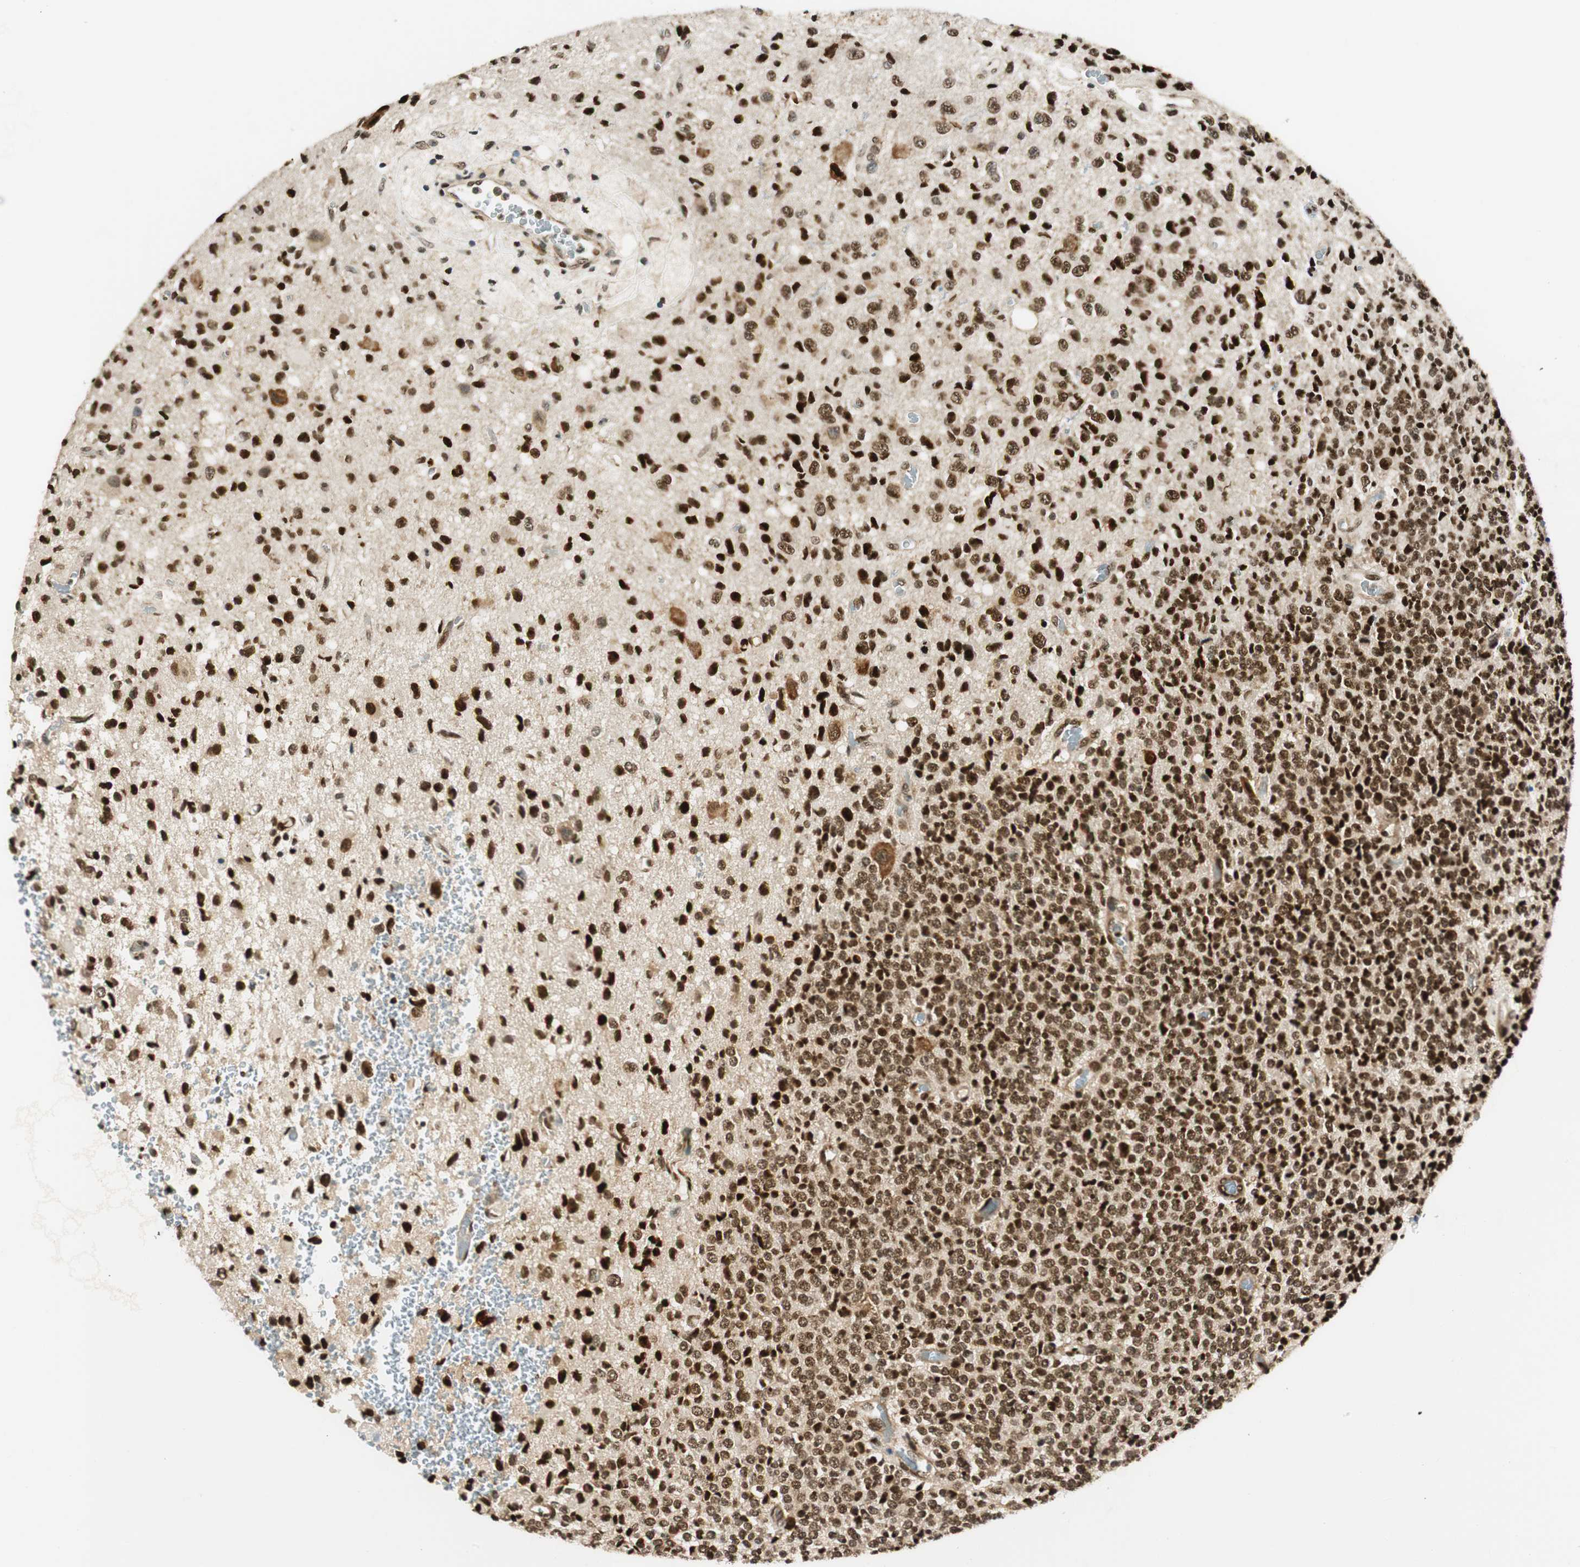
{"staining": {"intensity": "strong", "quantity": ">75%", "location": "nuclear"}, "tissue": "glioma", "cell_type": "Tumor cells", "image_type": "cancer", "snomed": [{"axis": "morphology", "description": "Glioma, malignant, High grade"}, {"axis": "topography", "description": "pancreas cauda"}], "caption": "Human glioma stained for a protein (brown) reveals strong nuclear positive staining in about >75% of tumor cells.", "gene": "RING1", "patient": {"sex": "male", "age": 60}}